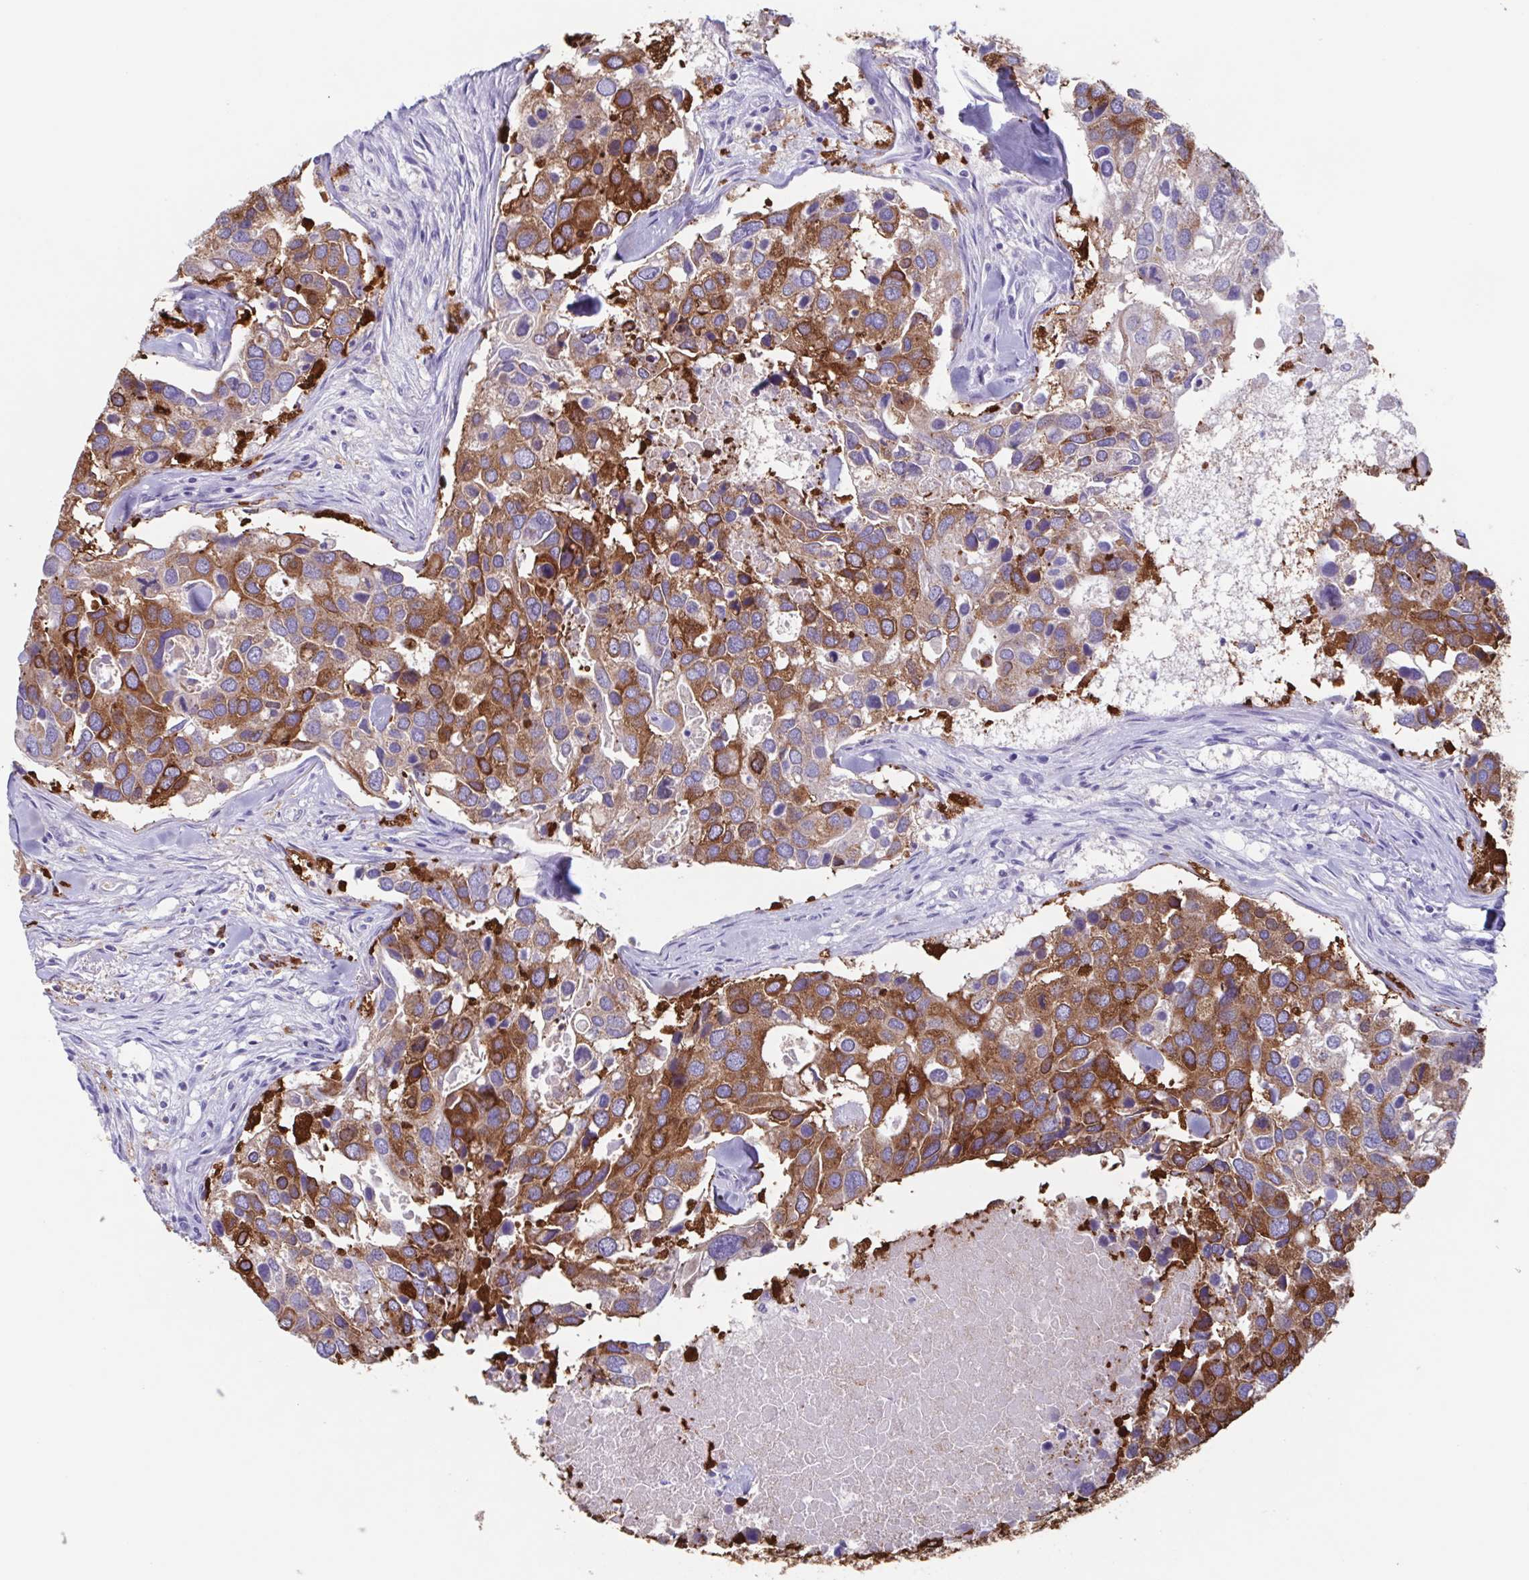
{"staining": {"intensity": "moderate", "quantity": ">75%", "location": "cytoplasmic/membranous"}, "tissue": "breast cancer", "cell_type": "Tumor cells", "image_type": "cancer", "snomed": [{"axis": "morphology", "description": "Duct carcinoma"}, {"axis": "topography", "description": "Breast"}], "caption": "Immunohistochemical staining of human breast invasive ductal carcinoma exhibits medium levels of moderate cytoplasmic/membranous expression in approximately >75% of tumor cells.", "gene": "TPD52", "patient": {"sex": "female", "age": 83}}